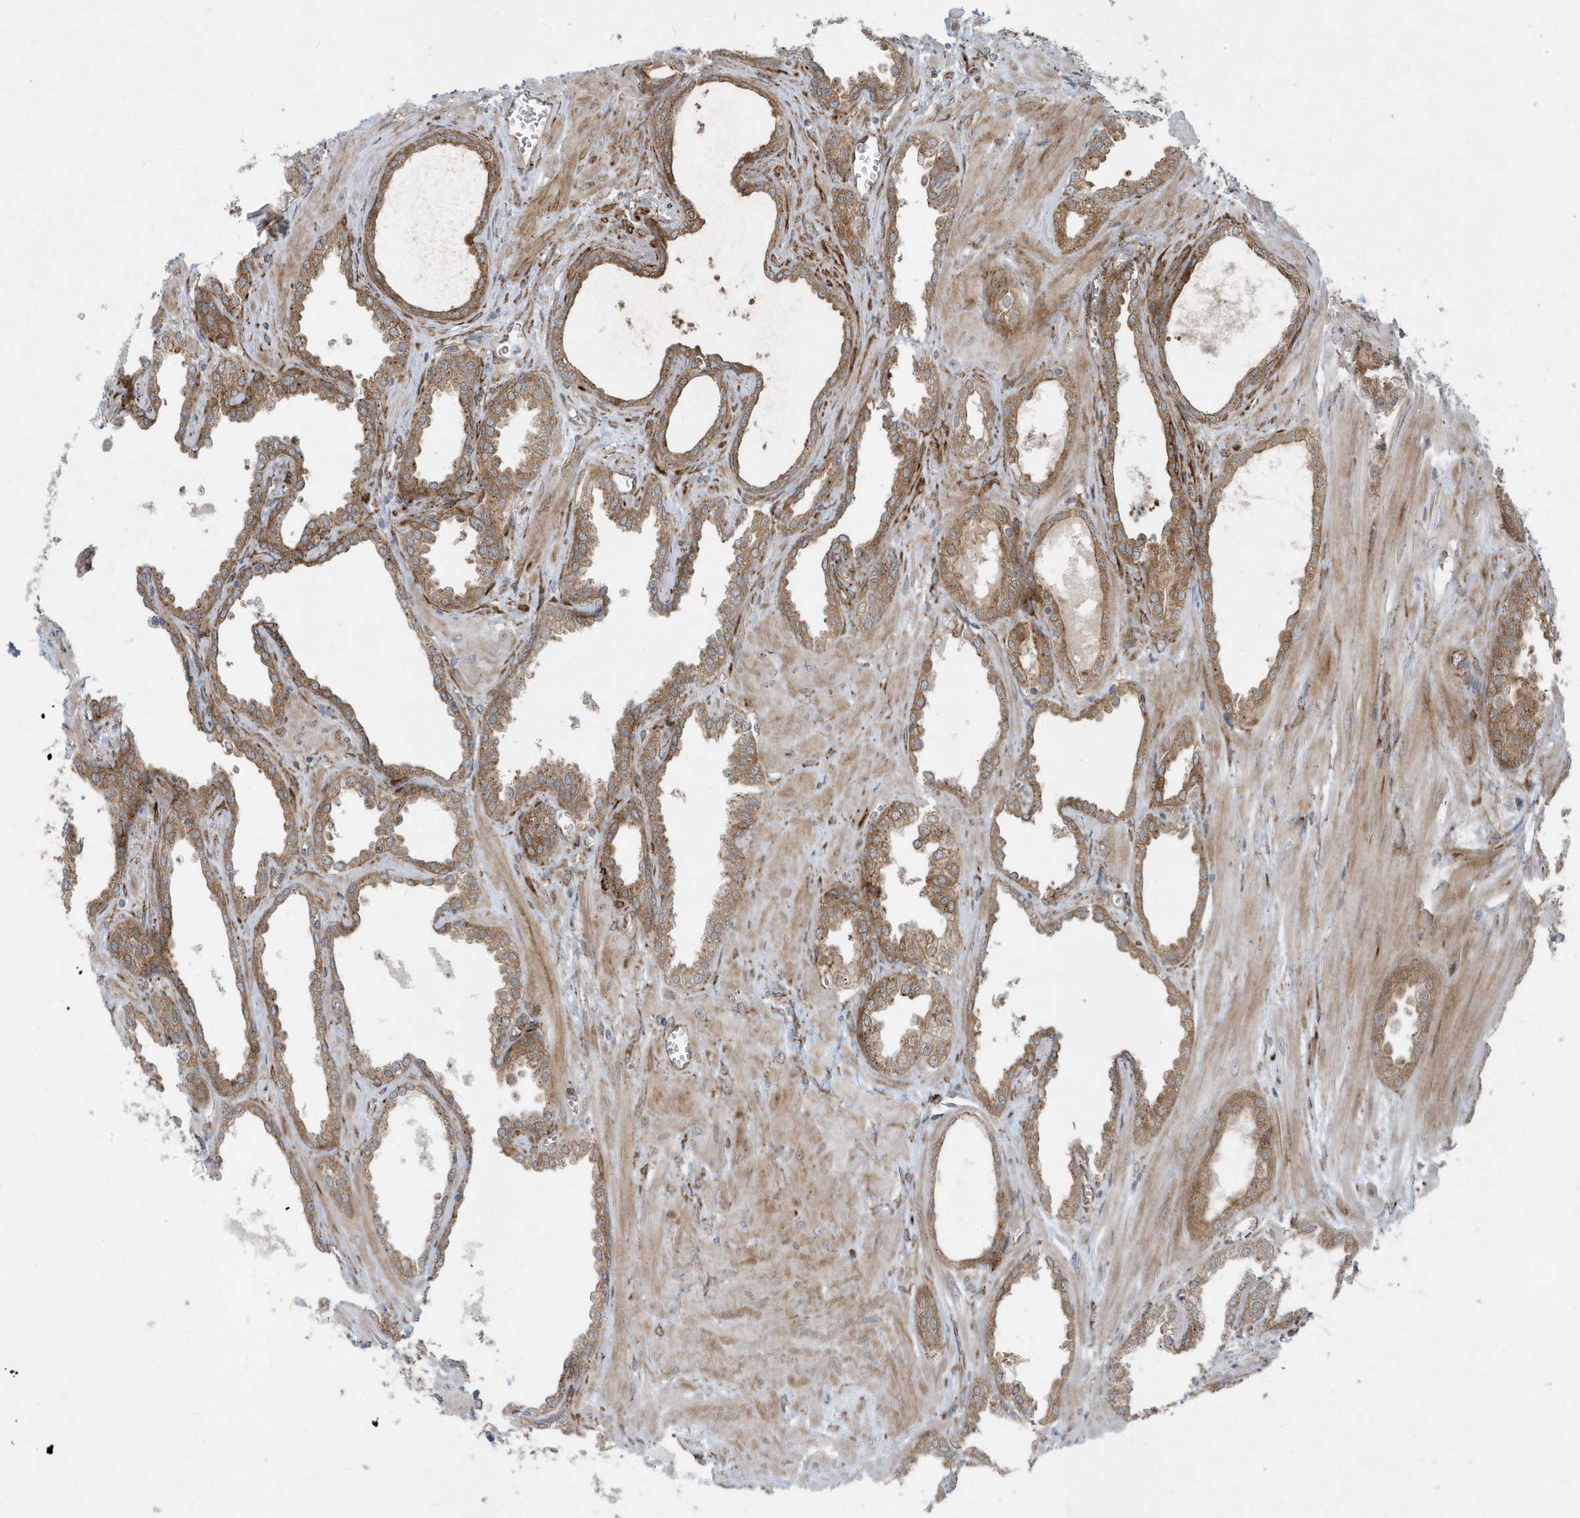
{"staining": {"intensity": "moderate", "quantity": ">75%", "location": "cytoplasmic/membranous"}, "tissue": "prostate cancer", "cell_type": "Tumor cells", "image_type": "cancer", "snomed": [{"axis": "morphology", "description": "Adenocarcinoma, Low grade"}, {"axis": "topography", "description": "Prostate"}], "caption": "Immunohistochemical staining of prostate low-grade adenocarcinoma demonstrates moderate cytoplasmic/membranous protein expression in about >75% of tumor cells.", "gene": "FAM98A", "patient": {"sex": "male", "age": 67}}